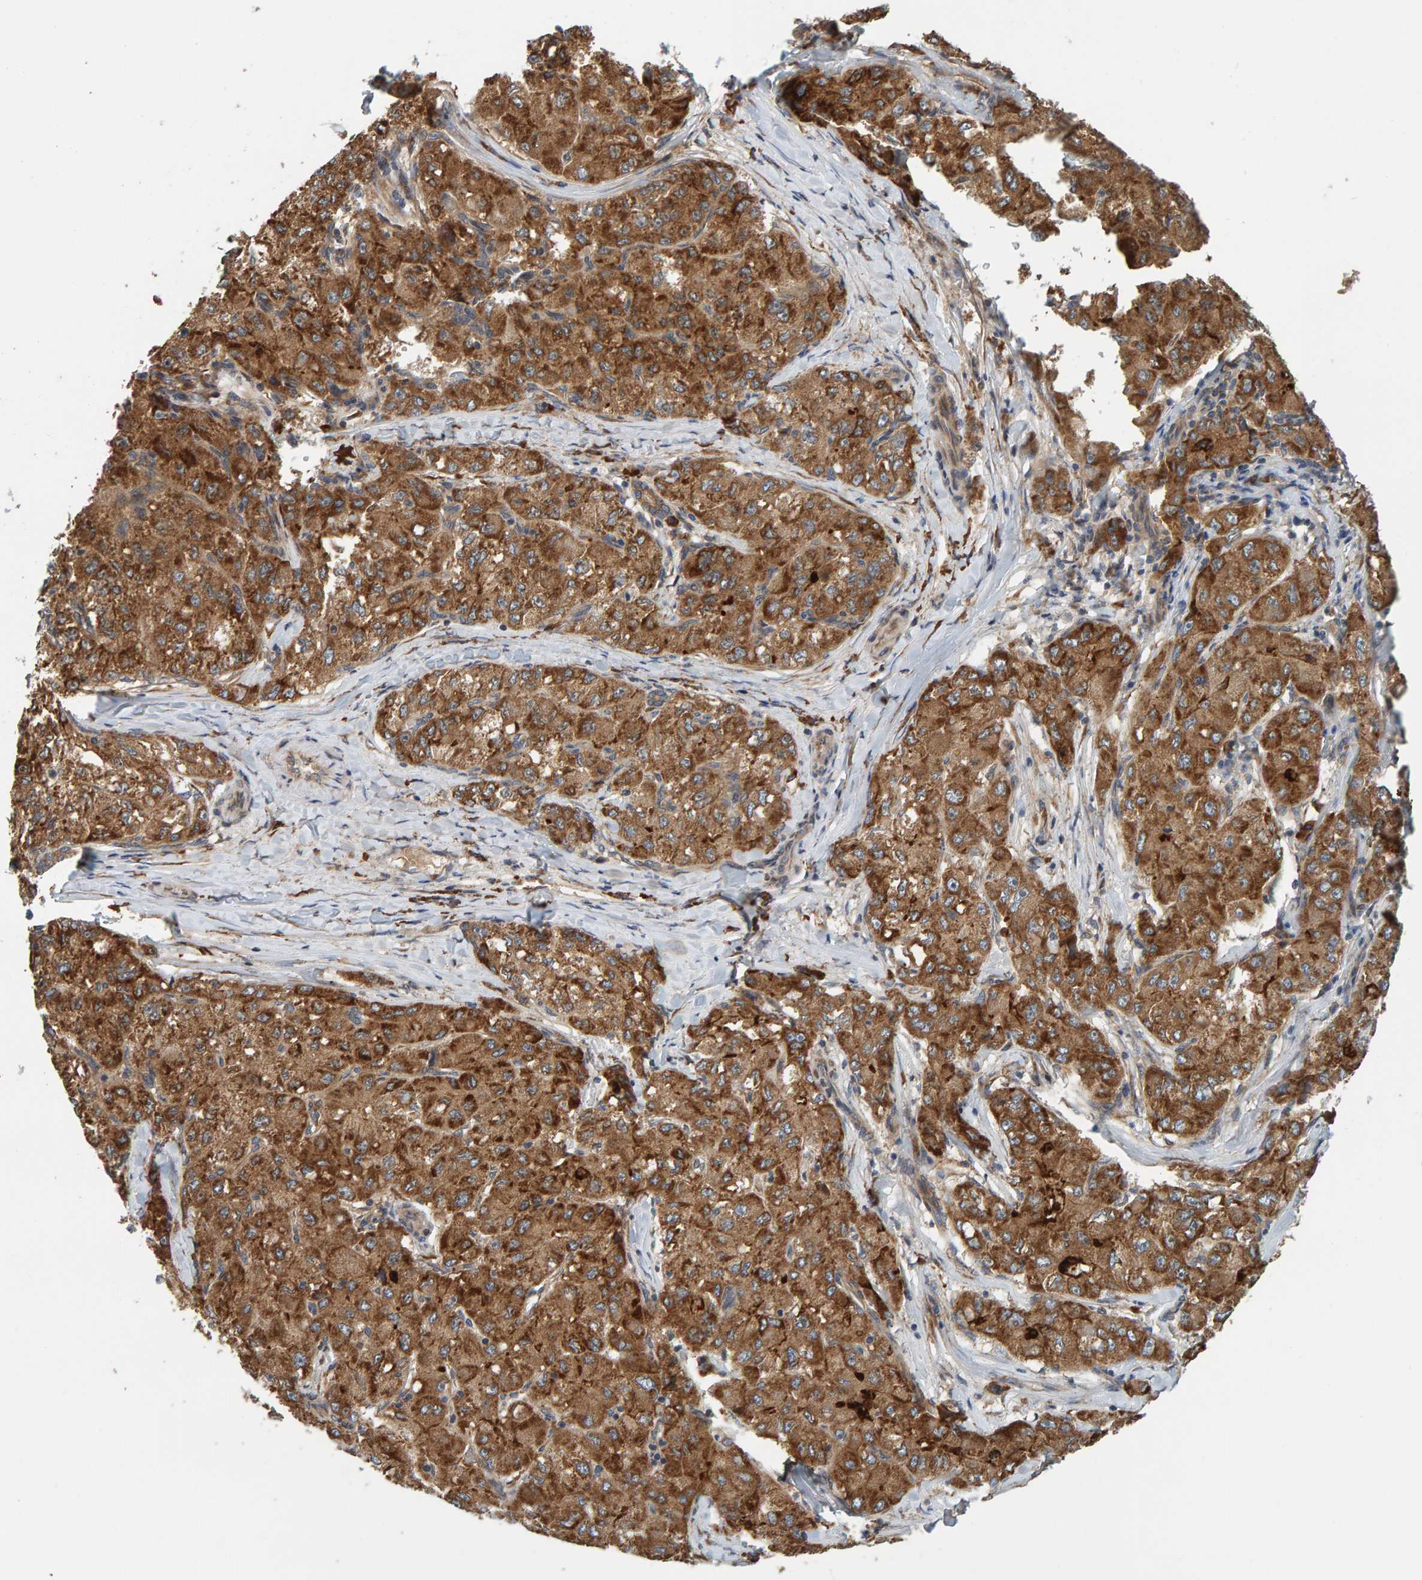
{"staining": {"intensity": "strong", "quantity": ">75%", "location": "cytoplasmic/membranous"}, "tissue": "liver cancer", "cell_type": "Tumor cells", "image_type": "cancer", "snomed": [{"axis": "morphology", "description": "Carcinoma, Hepatocellular, NOS"}, {"axis": "topography", "description": "Liver"}], "caption": "Brown immunohistochemical staining in hepatocellular carcinoma (liver) demonstrates strong cytoplasmic/membranous staining in about >75% of tumor cells.", "gene": "BAIAP2", "patient": {"sex": "male", "age": 80}}